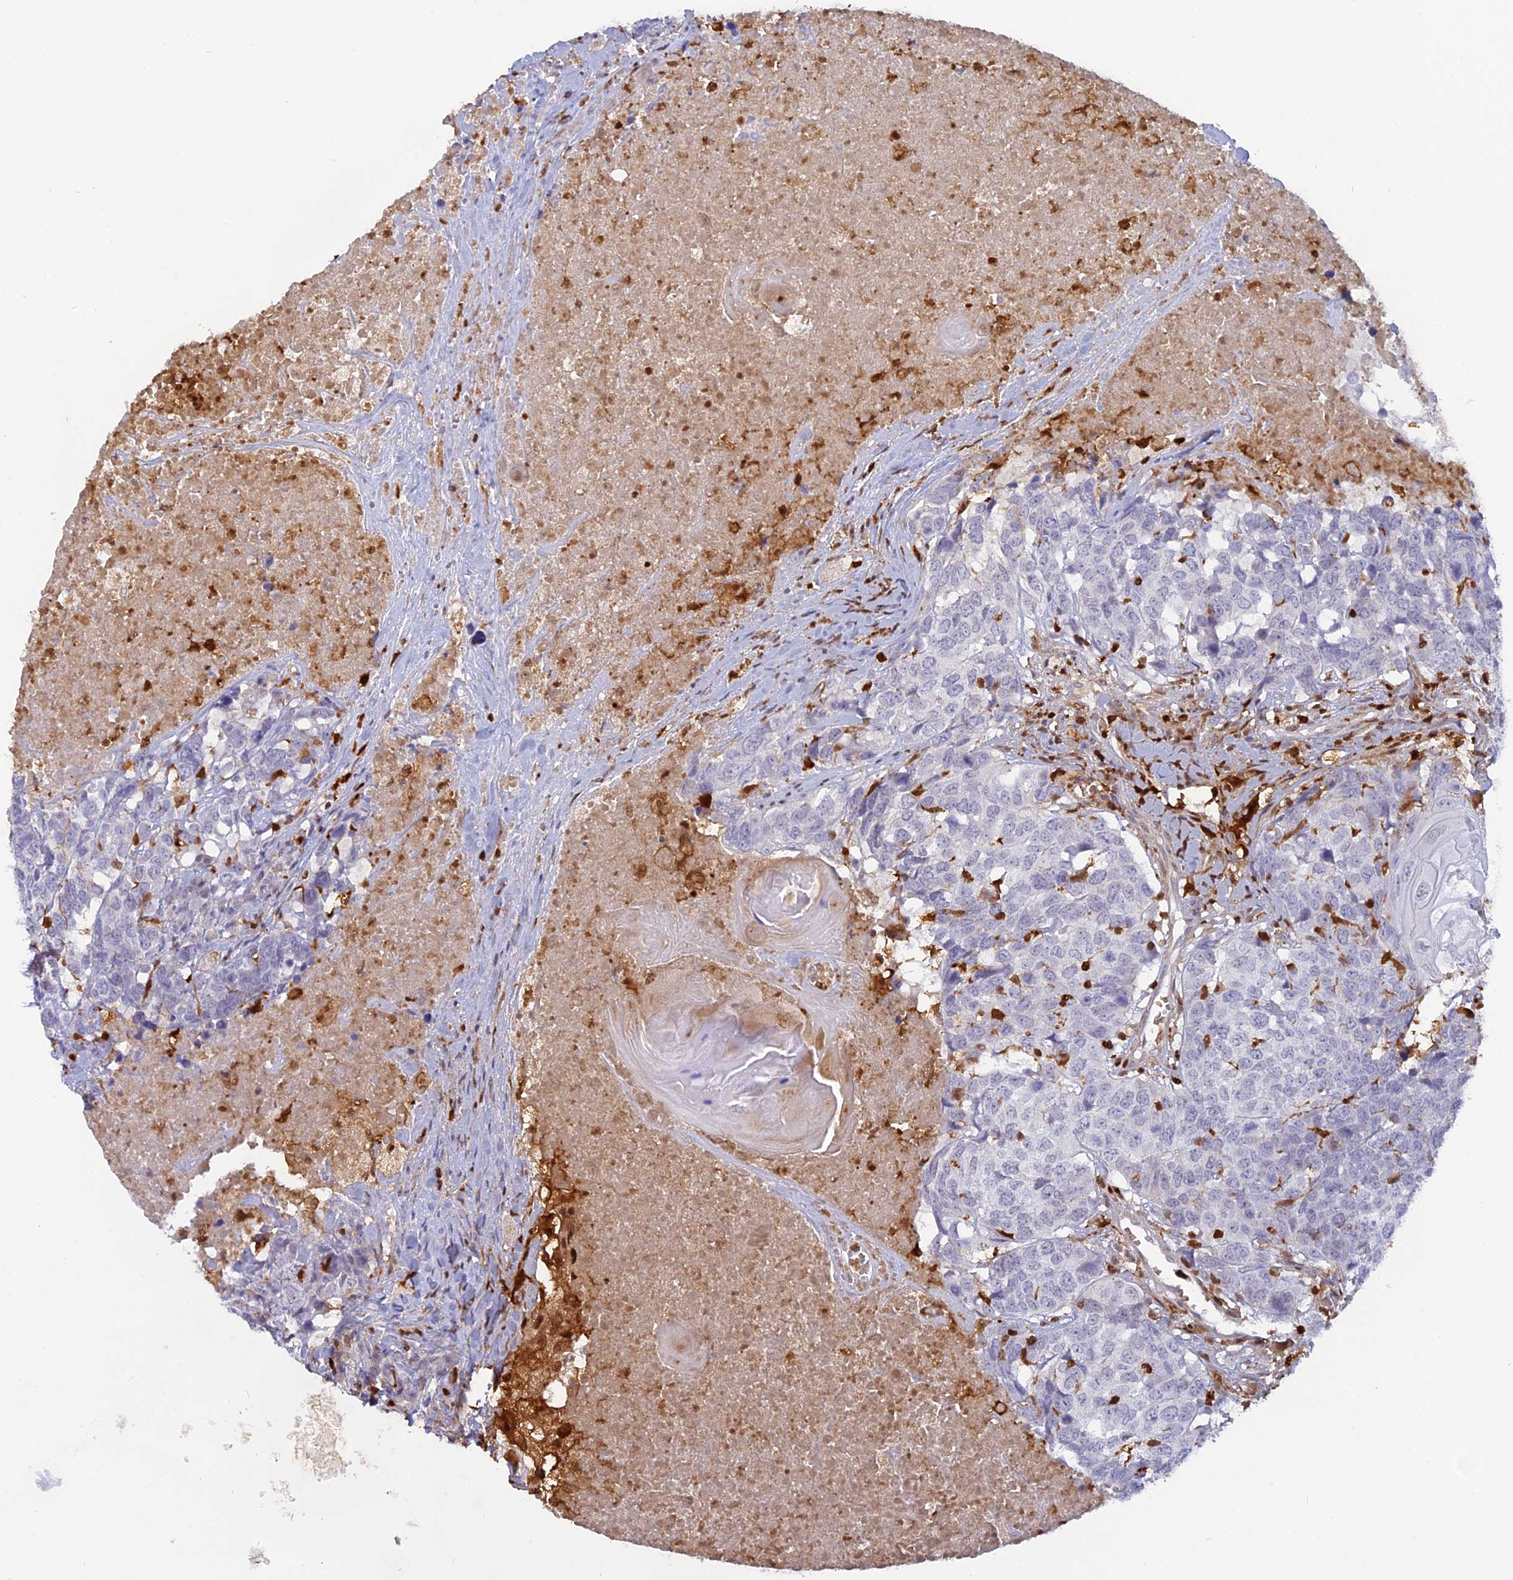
{"staining": {"intensity": "negative", "quantity": "none", "location": "none"}, "tissue": "head and neck cancer", "cell_type": "Tumor cells", "image_type": "cancer", "snomed": [{"axis": "morphology", "description": "Squamous cell carcinoma, NOS"}, {"axis": "topography", "description": "Head-Neck"}], "caption": "Immunohistochemistry of human head and neck cancer reveals no positivity in tumor cells.", "gene": "PGBD4", "patient": {"sex": "male", "age": 66}}